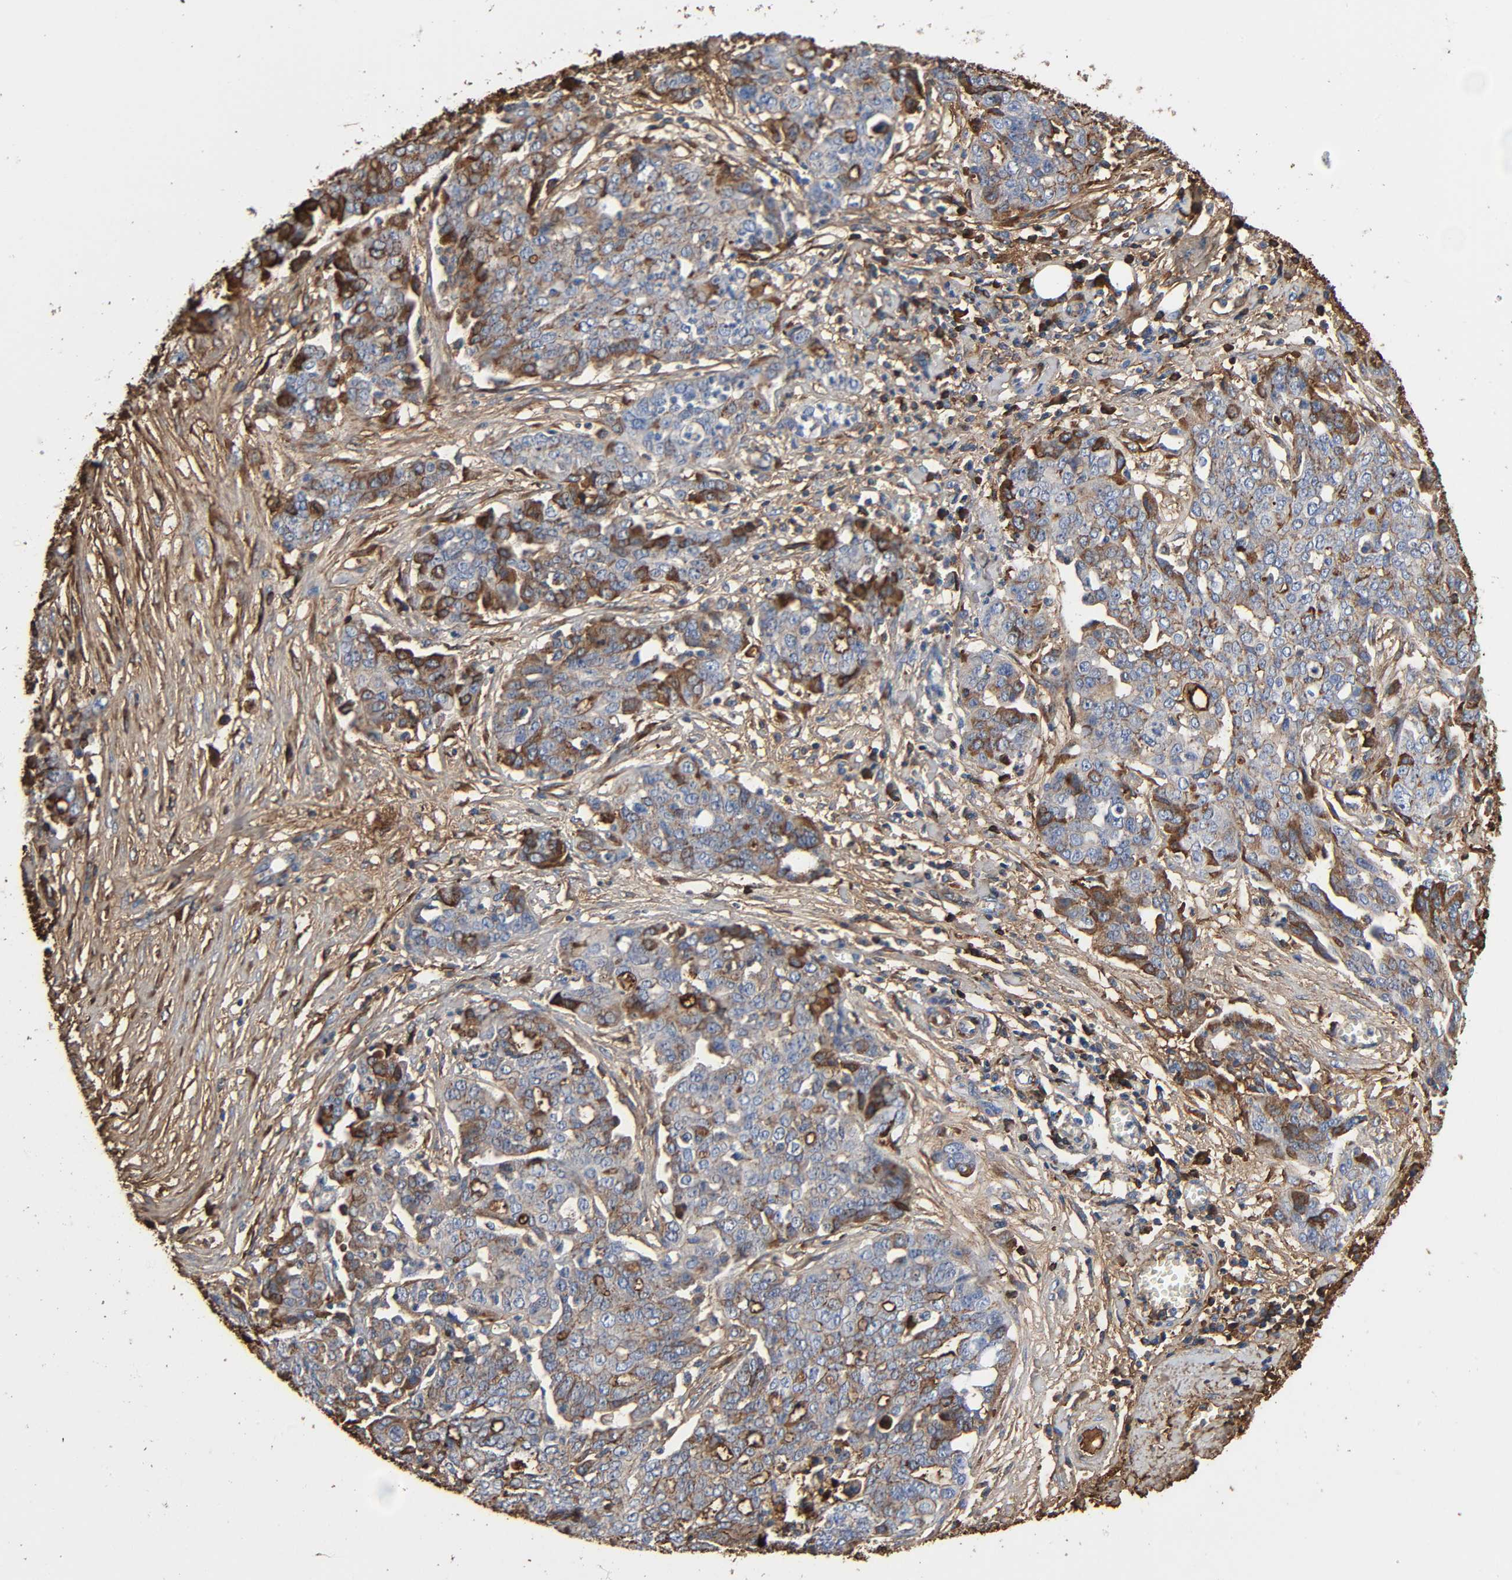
{"staining": {"intensity": "moderate", "quantity": "25%-75%", "location": "cytoplasmic/membranous"}, "tissue": "ovarian cancer", "cell_type": "Tumor cells", "image_type": "cancer", "snomed": [{"axis": "morphology", "description": "Cystadenocarcinoma, serous, NOS"}, {"axis": "topography", "description": "Soft tissue"}, {"axis": "topography", "description": "Ovary"}], "caption": "Immunohistochemistry (IHC) of serous cystadenocarcinoma (ovarian) reveals medium levels of moderate cytoplasmic/membranous staining in about 25%-75% of tumor cells. (Brightfield microscopy of DAB IHC at high magnification).", "gene": "C3", "patient": {"sex": "female", "age": 57}}